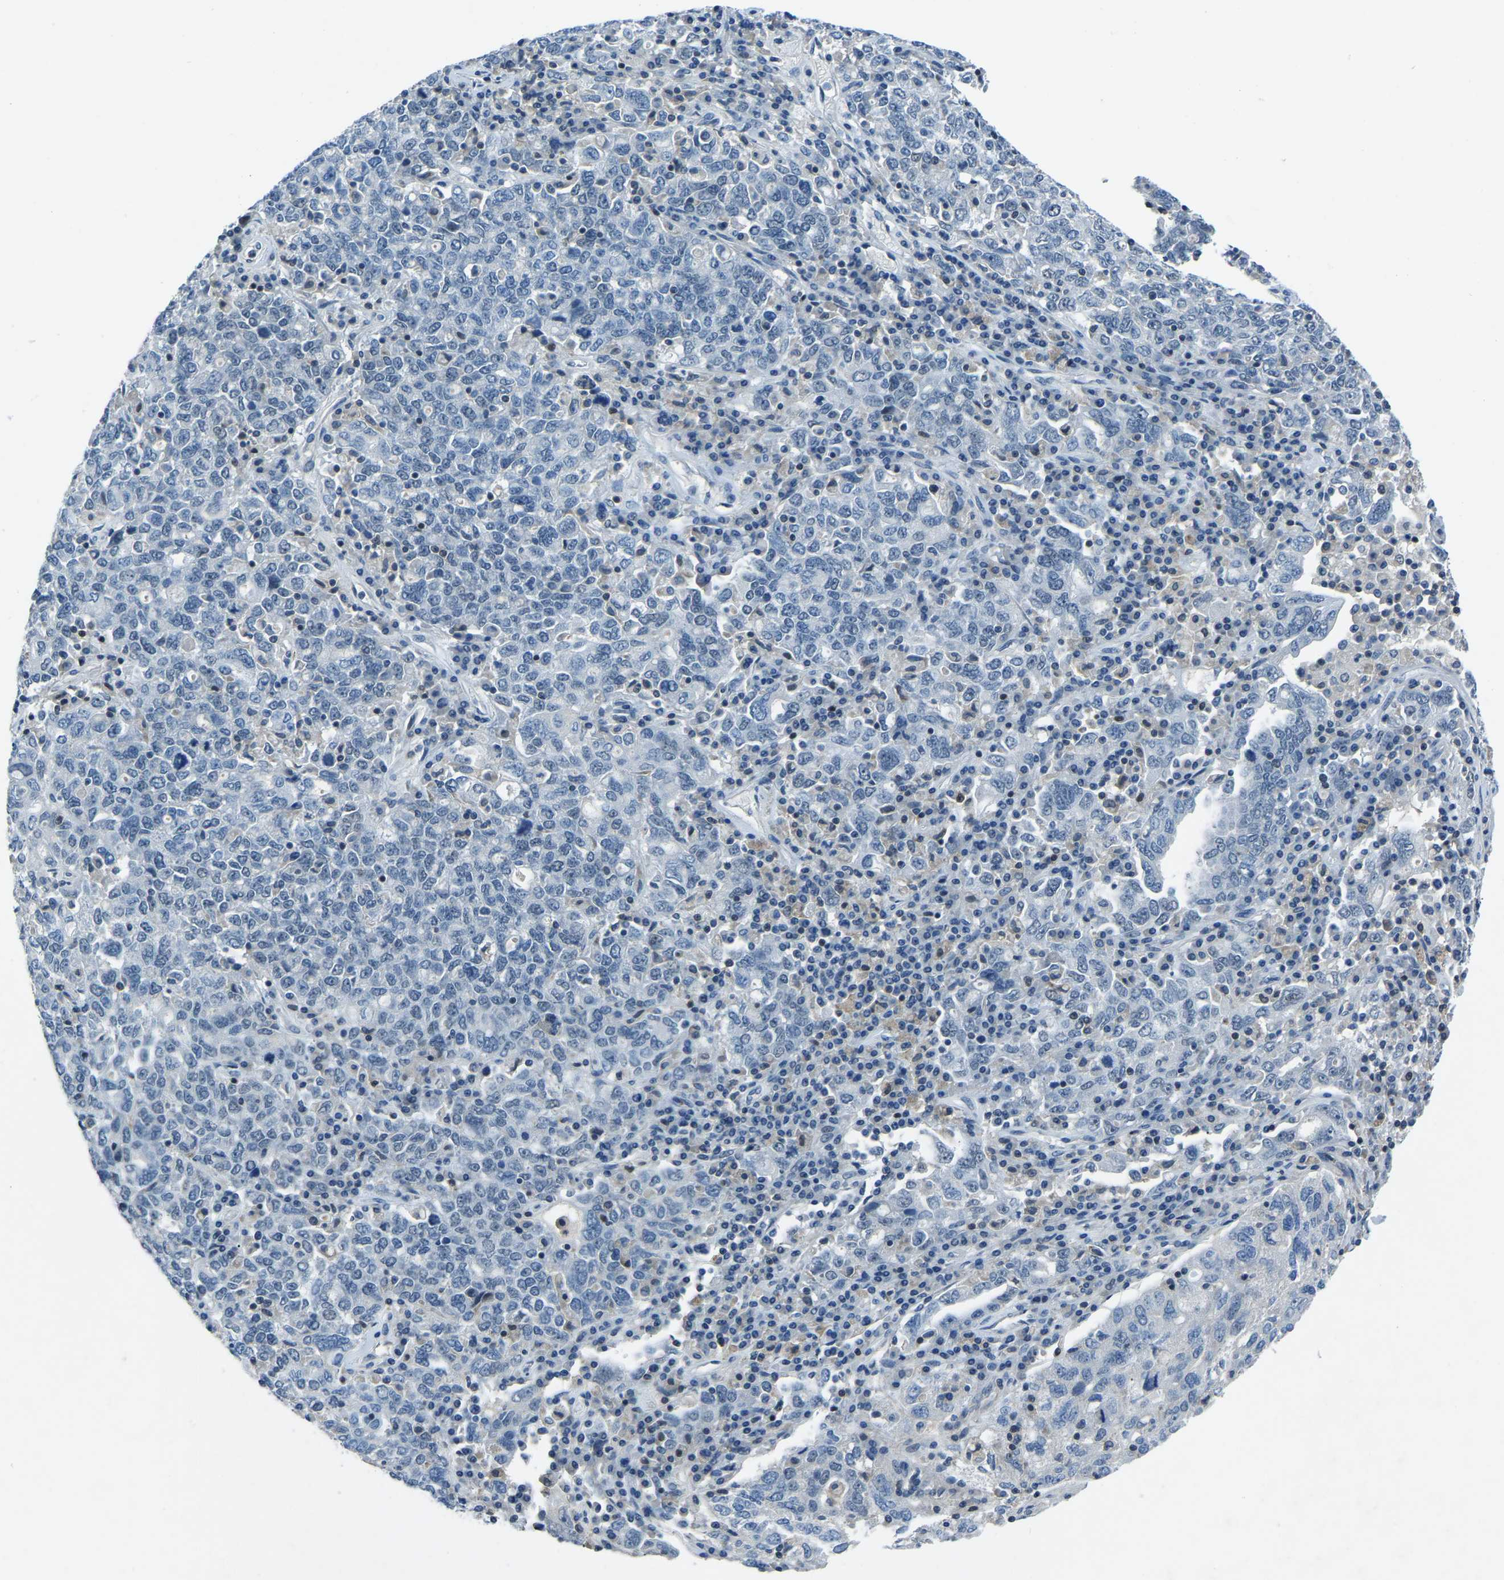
{"staining": {"intensity": "negative", "quantity": "none", "location": "none"}, "tissue": "ovarian cancer", "cell_type": "Tumor cells", "image_type": "cancer", "snomed": [{"axis": "morphology", "description": "Carcinoma, endometroid"}, {"axis": "topography", "description": "Ovary"}], "caption": "Tumor cells are negative for brown protein staining in endometroid carcinoma (ovarian).", "gene": "XIRP1", "patient": {"sex": "female", "age": 62}}